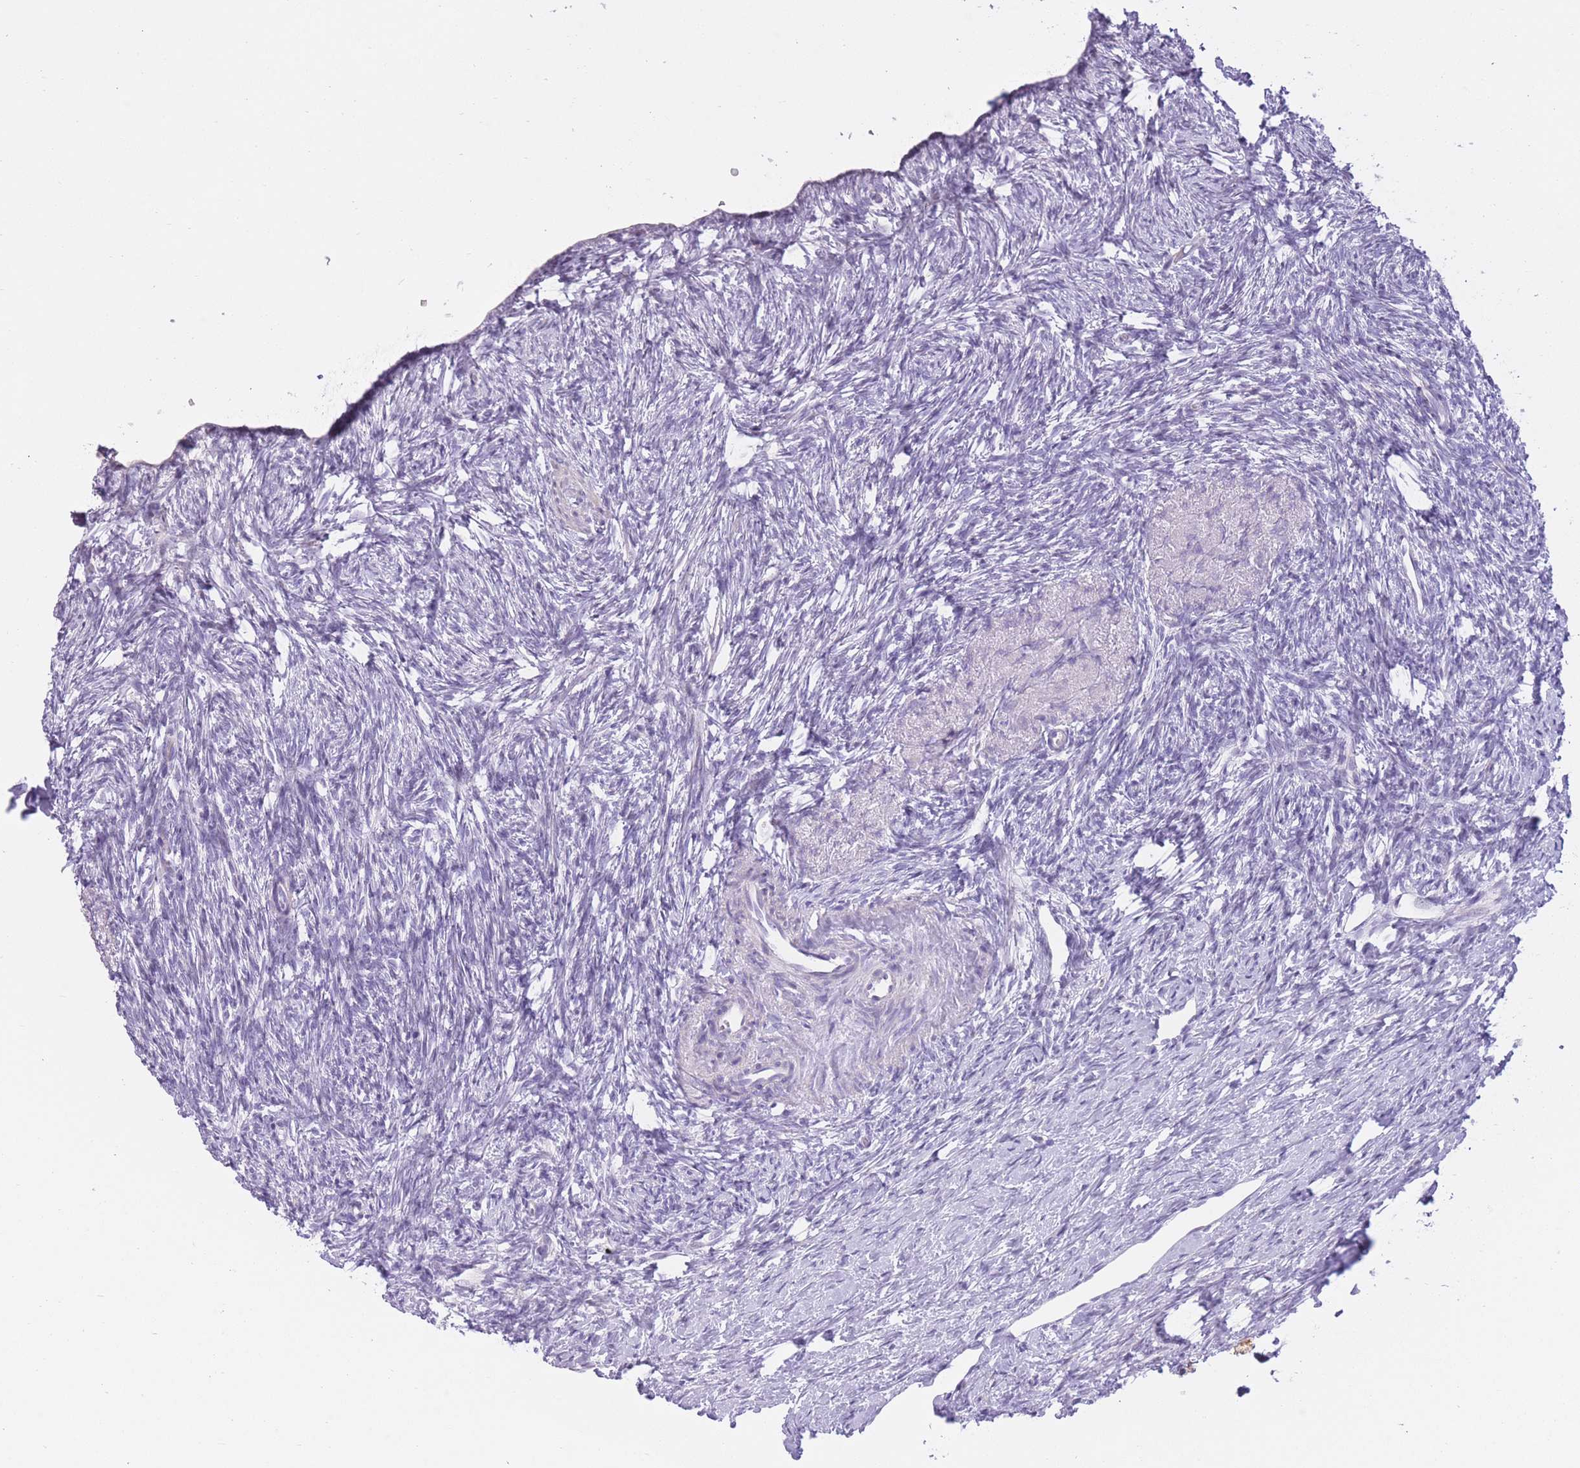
{"staining": {"intensity": "negative", "quantity": "none", "location": "none"}, "tissue": "ovary", "cell_type": "Ovarian stroma cells", "image_type": "normal", "snomed": [{"axis": "morphology", "description": "Normal tissue, NOS"}, {"axis": "topography", "description": "Ovary"}], "caption": "This micrograph is of benign ovary stained with immunohistochemistry (IHC) to label a protein in brown with the nuclei are counter-stained blue. There is no expression in ovarian stroma cells.", "gene": "WDR70", "patient": {"sex": "female", "age": 51}}